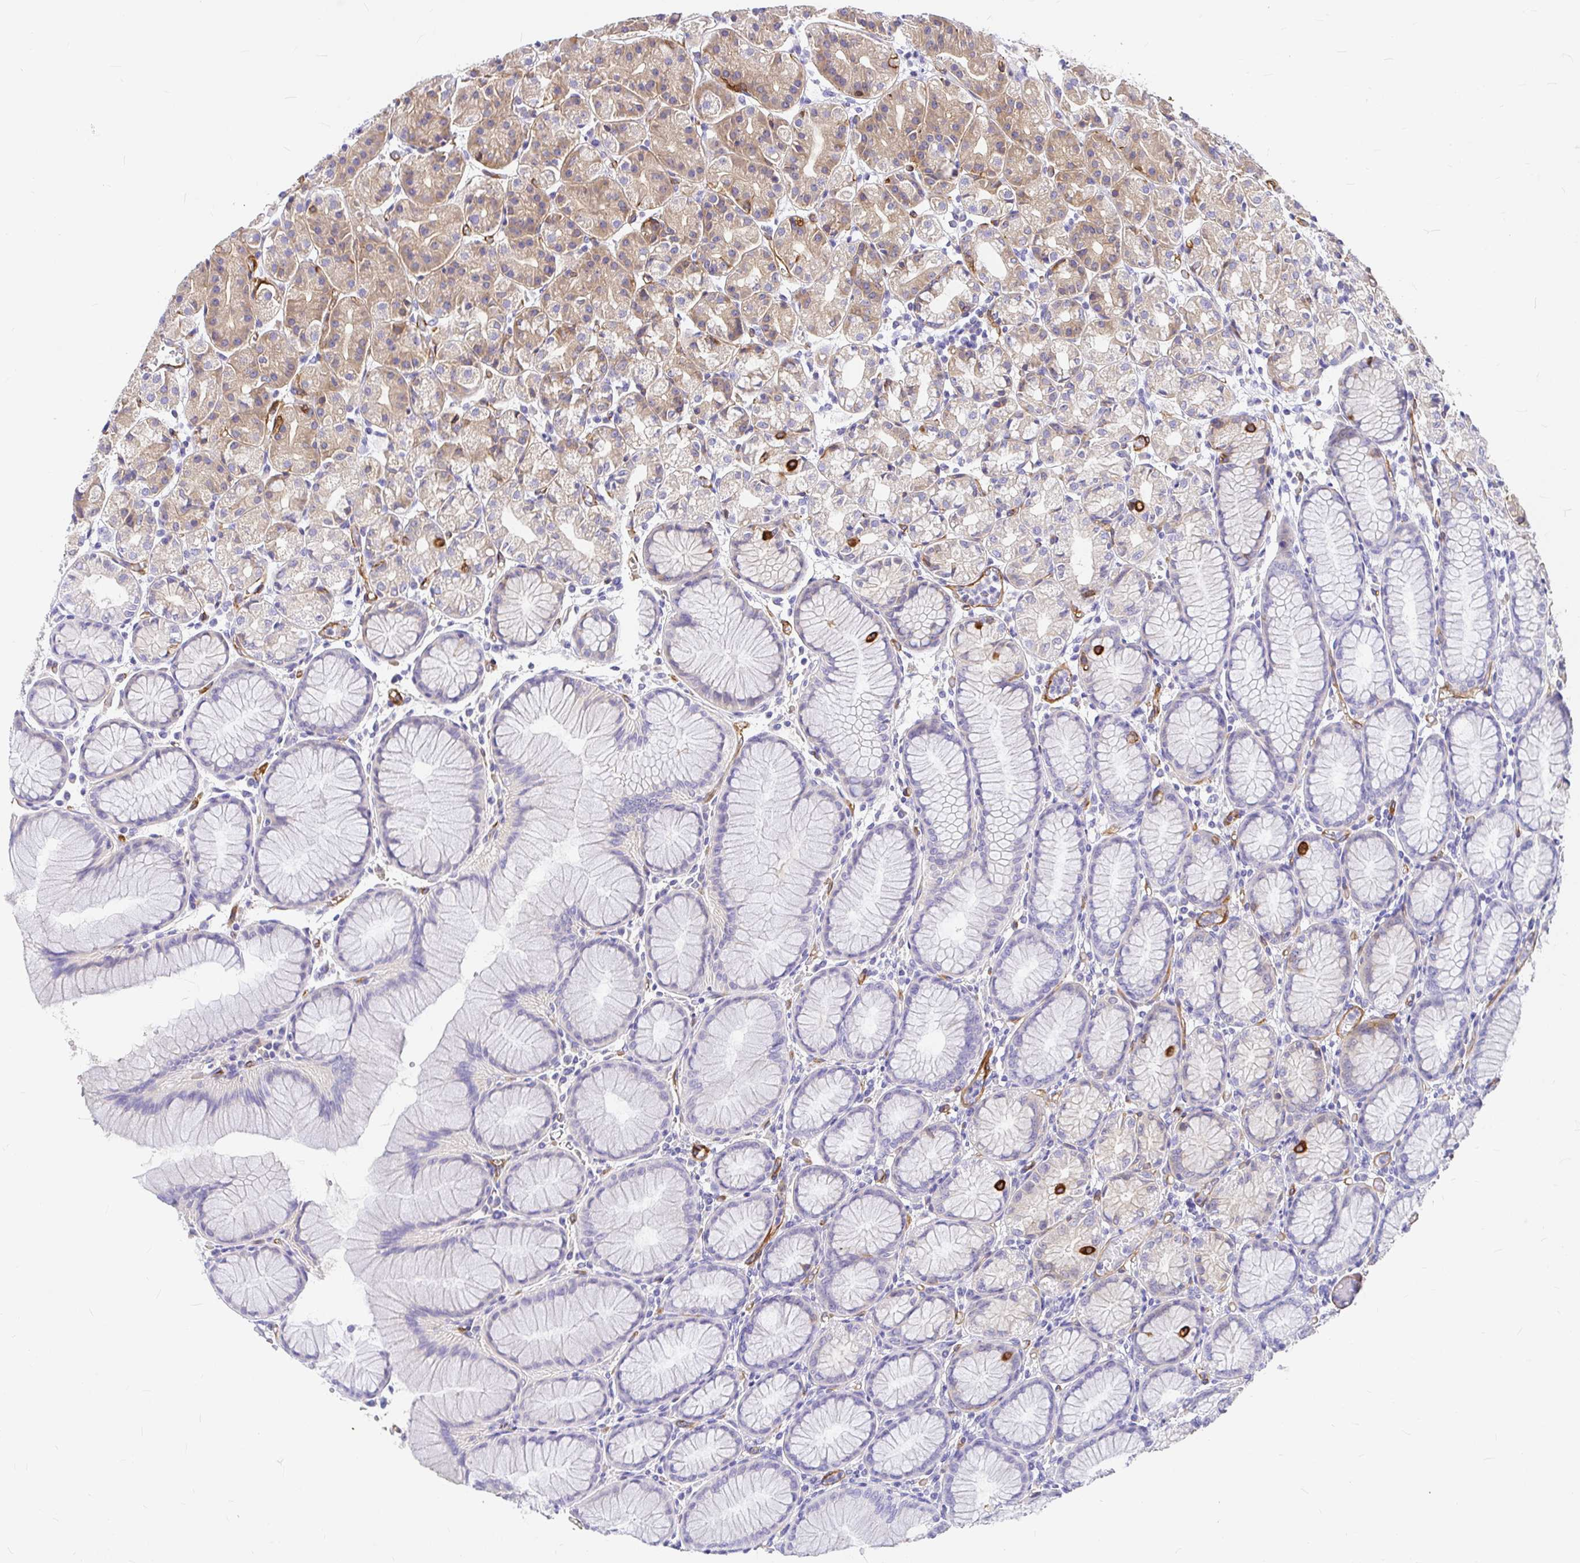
{"staining": {"intensity": "weak", "quantity": "25%-75%", "location": "cytoplasmic/membranous"}, "tissue": "stomach", "cell_type": "Glandular cells", "image_type": "normal", "snomed": [{"axis": "morphology", "description": "Normal tissue, NOS"}, {"axis": "topography", "description": "Stomach"}], "caption": "The micrograph exhibits immunohistochemical staining of normal stomach. There is weak cytoplasmic/membranous expression is seen in approximately 25%-75% of glandular cells.", "gene": "MYO1B", "patient": {"sex": "female", "age": 57}}